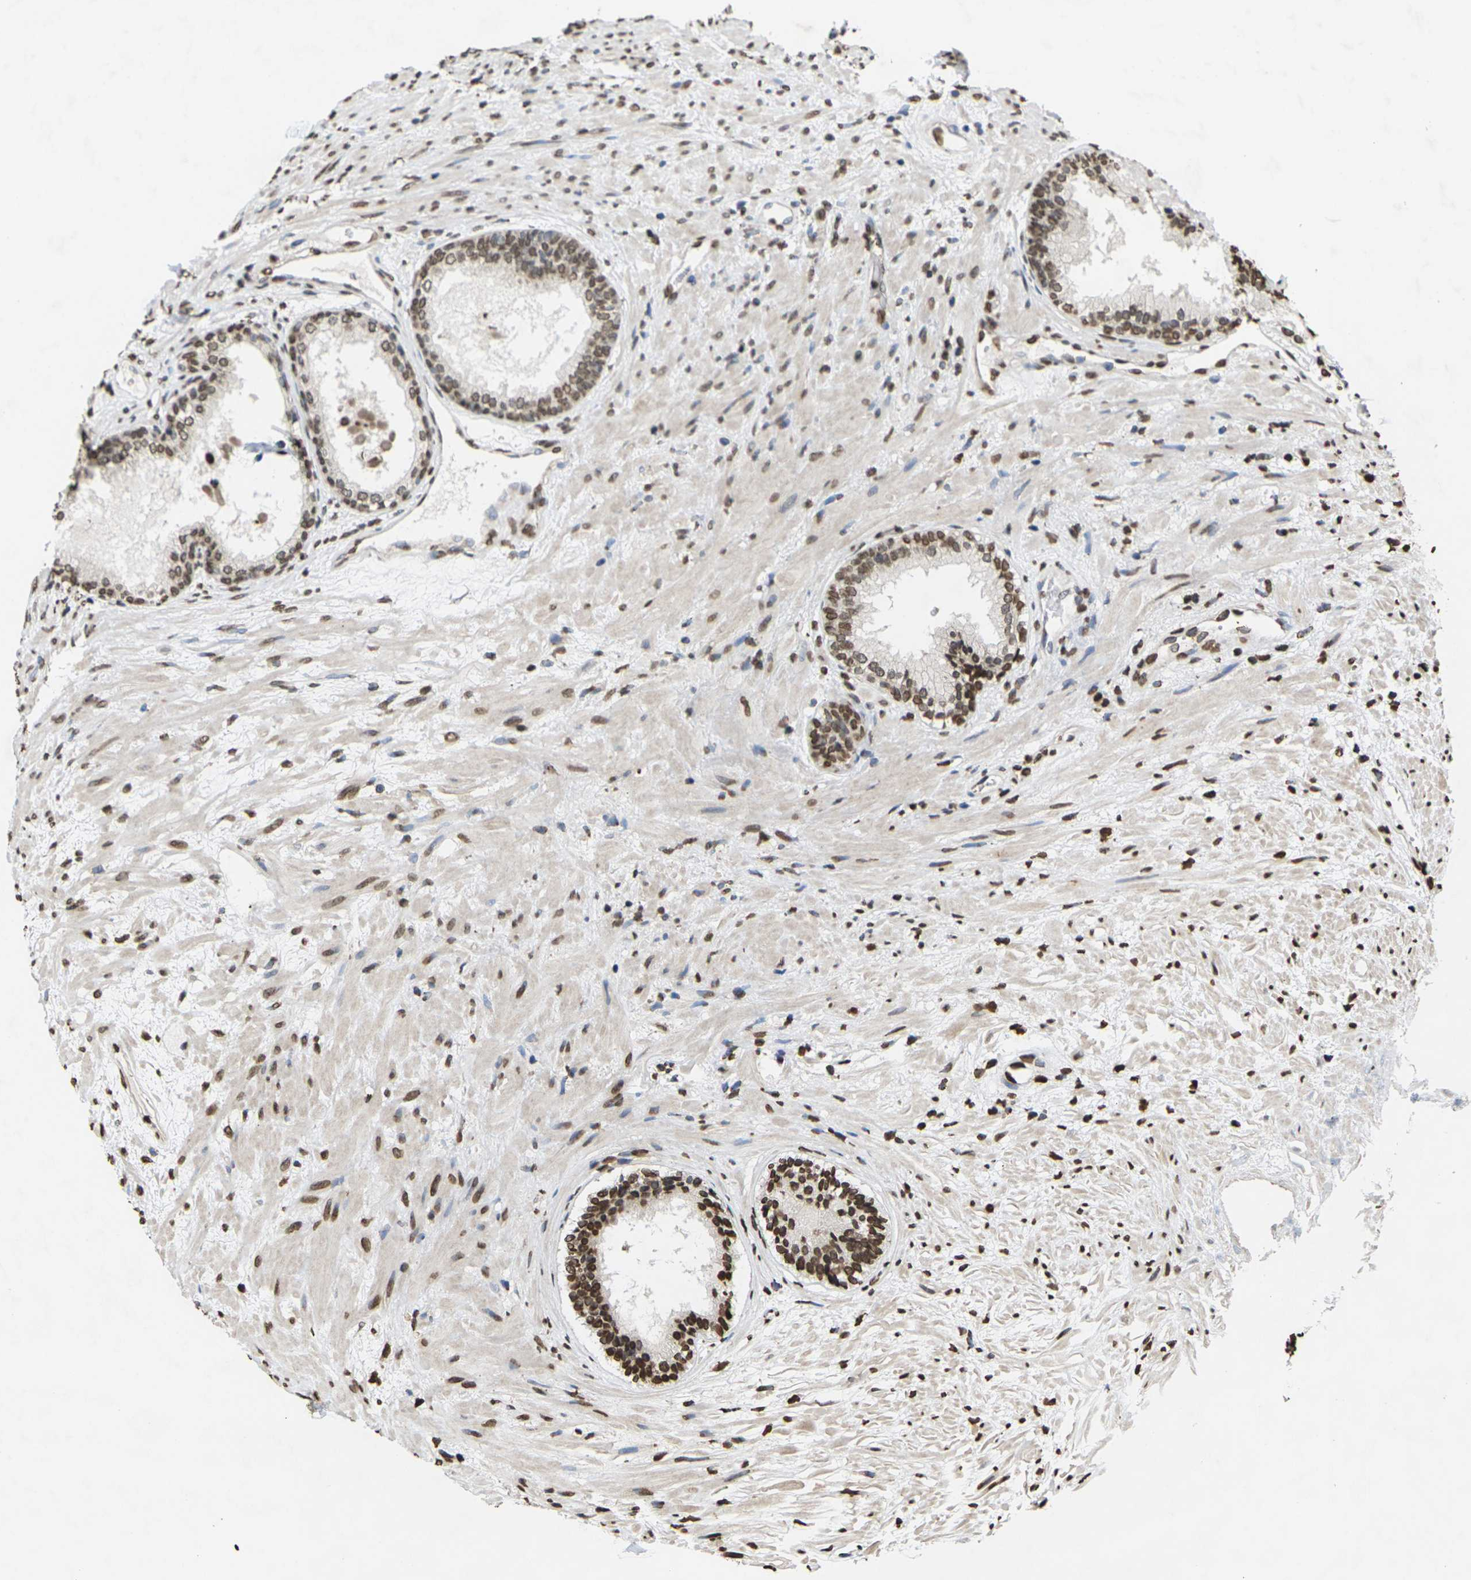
{"staining": {"intensity": "strong", "quantity": ">75%", "location": "nuclear"}, "tissue": "prostate", "cell_type": "Glandular cells", "image_type": "normal", "snomed": [{"axis": "morphology", "description": "Normal tissue, NOS"}, {"axis": "topography", "description": "Prostate"}], "caption": "Unremarkable prostate was stained to show a protein in brown. There is high levels of strong nuclear positivity in about >75% of glandular cells. The protein is stained brown, and the nuclei are stained in blue (DAB (3,3'-diaminobenzidine) IHC with brightfield microscopy, high magnification).", "gene": "EMSY", "patient": {"sex": "male", "age": 76}}